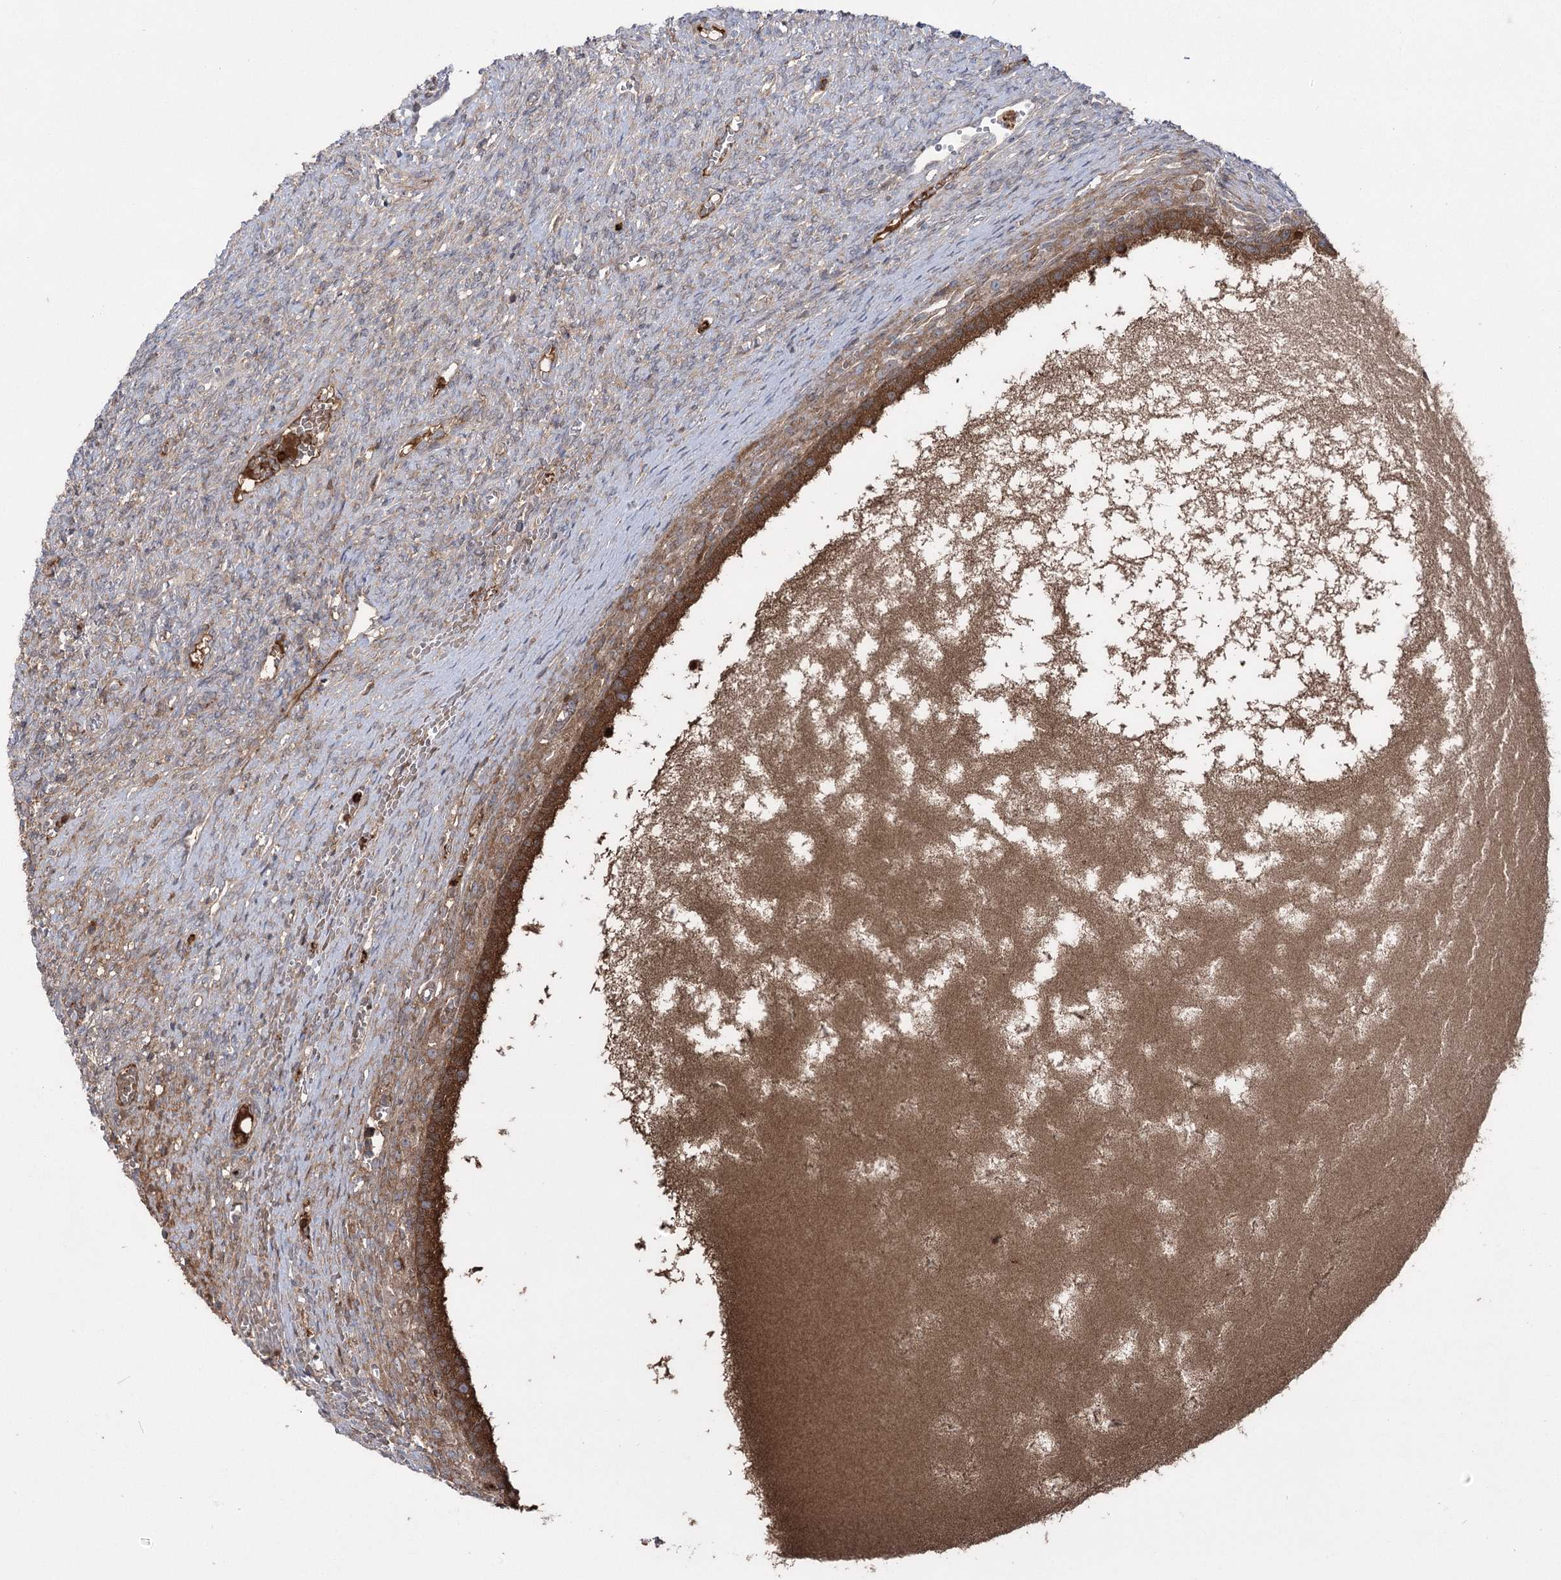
{"staining": {"intensity": "moderate", "quantity": ">75%", "location": "cytoplasmic/membranous"}, "tissue": "ovary", "cell_type": "Follicle cells", "image_type": "normal", "snomed": [{"axis": "morphology", "description": "Normal tissue, NOS"}, {"axis": "topography", "description": "Ovary"}], "caption": "DAB (3,3'-diaminobenzidine) immunohistochemical staining of unremarkable ovary reveals moderate cytoplasmic/membranous protein positivity in approximately >75% of follicle cells. The staining is performed using DAB (3,3'-diaminobenzidine) brown chromogen to label protein expression. The nuclei are counter-stained blue using hematoxylin.", "gene": "PLEKHA5", "patient": {"sex": "female", "age": 41}}